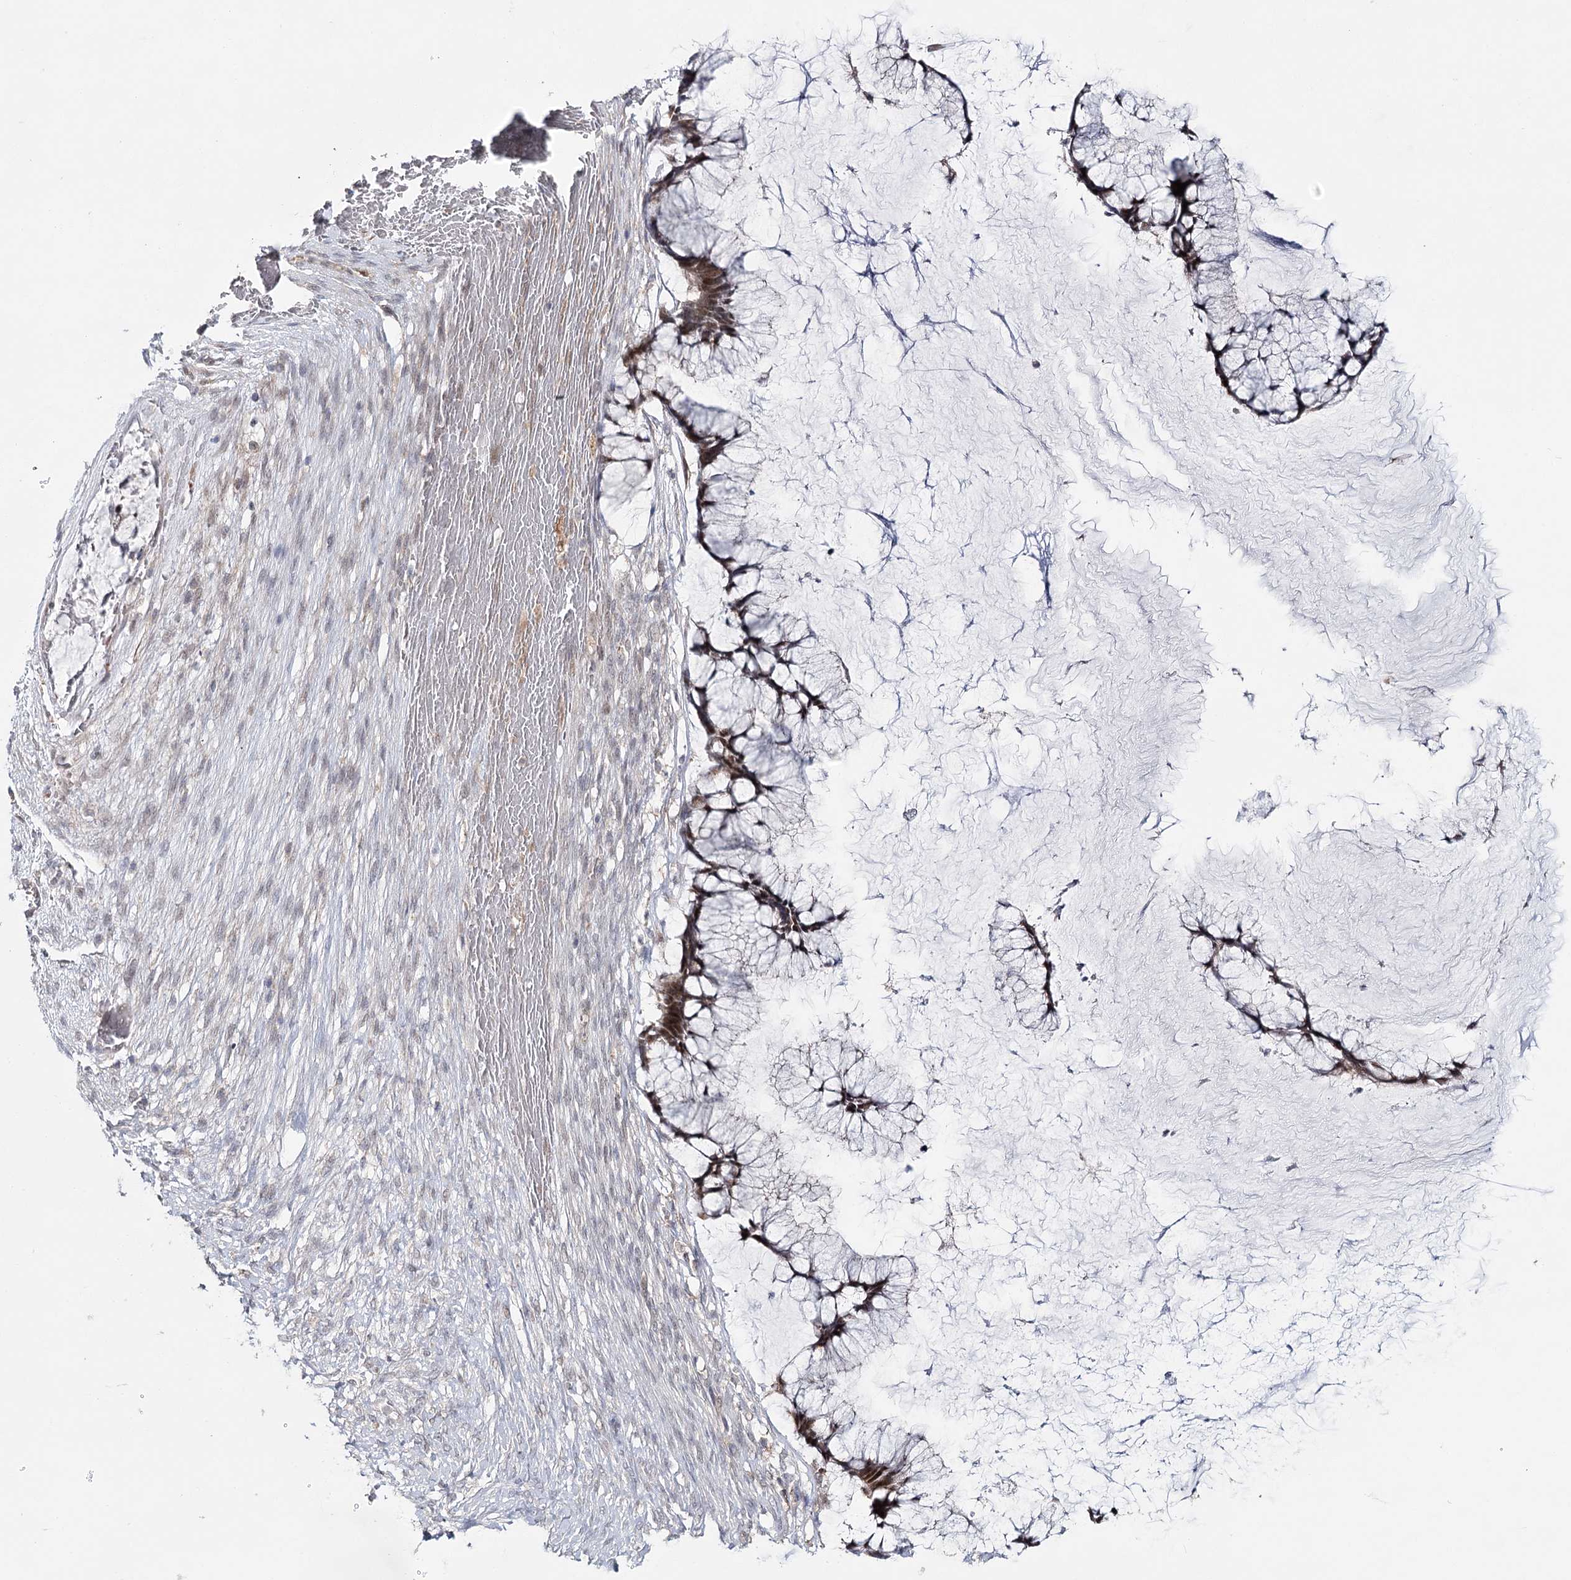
{"staining": {"intensity": "moderate", "quantity": ">75%", "location": "nuclear"}, "tissue": "ovarian cancer", "cell_type": "Tumor cells", "image_type": "cancer", "snomed": [{"axis": "morphology", "description": "Cystadenocarcinoma, mucinous, NOS"}, {"axis": "topography", "description": "Ovary"}], "caption": "A histopathology image showing moderate nuclear staining in about >75% of tumor cells in ovarian cancer (mucinous cystadenocarcinoma), as visualized by brown immunohistochemical staining.", "gene": "ZC3H8", "patient": {"sex": "female", "age": 42}}